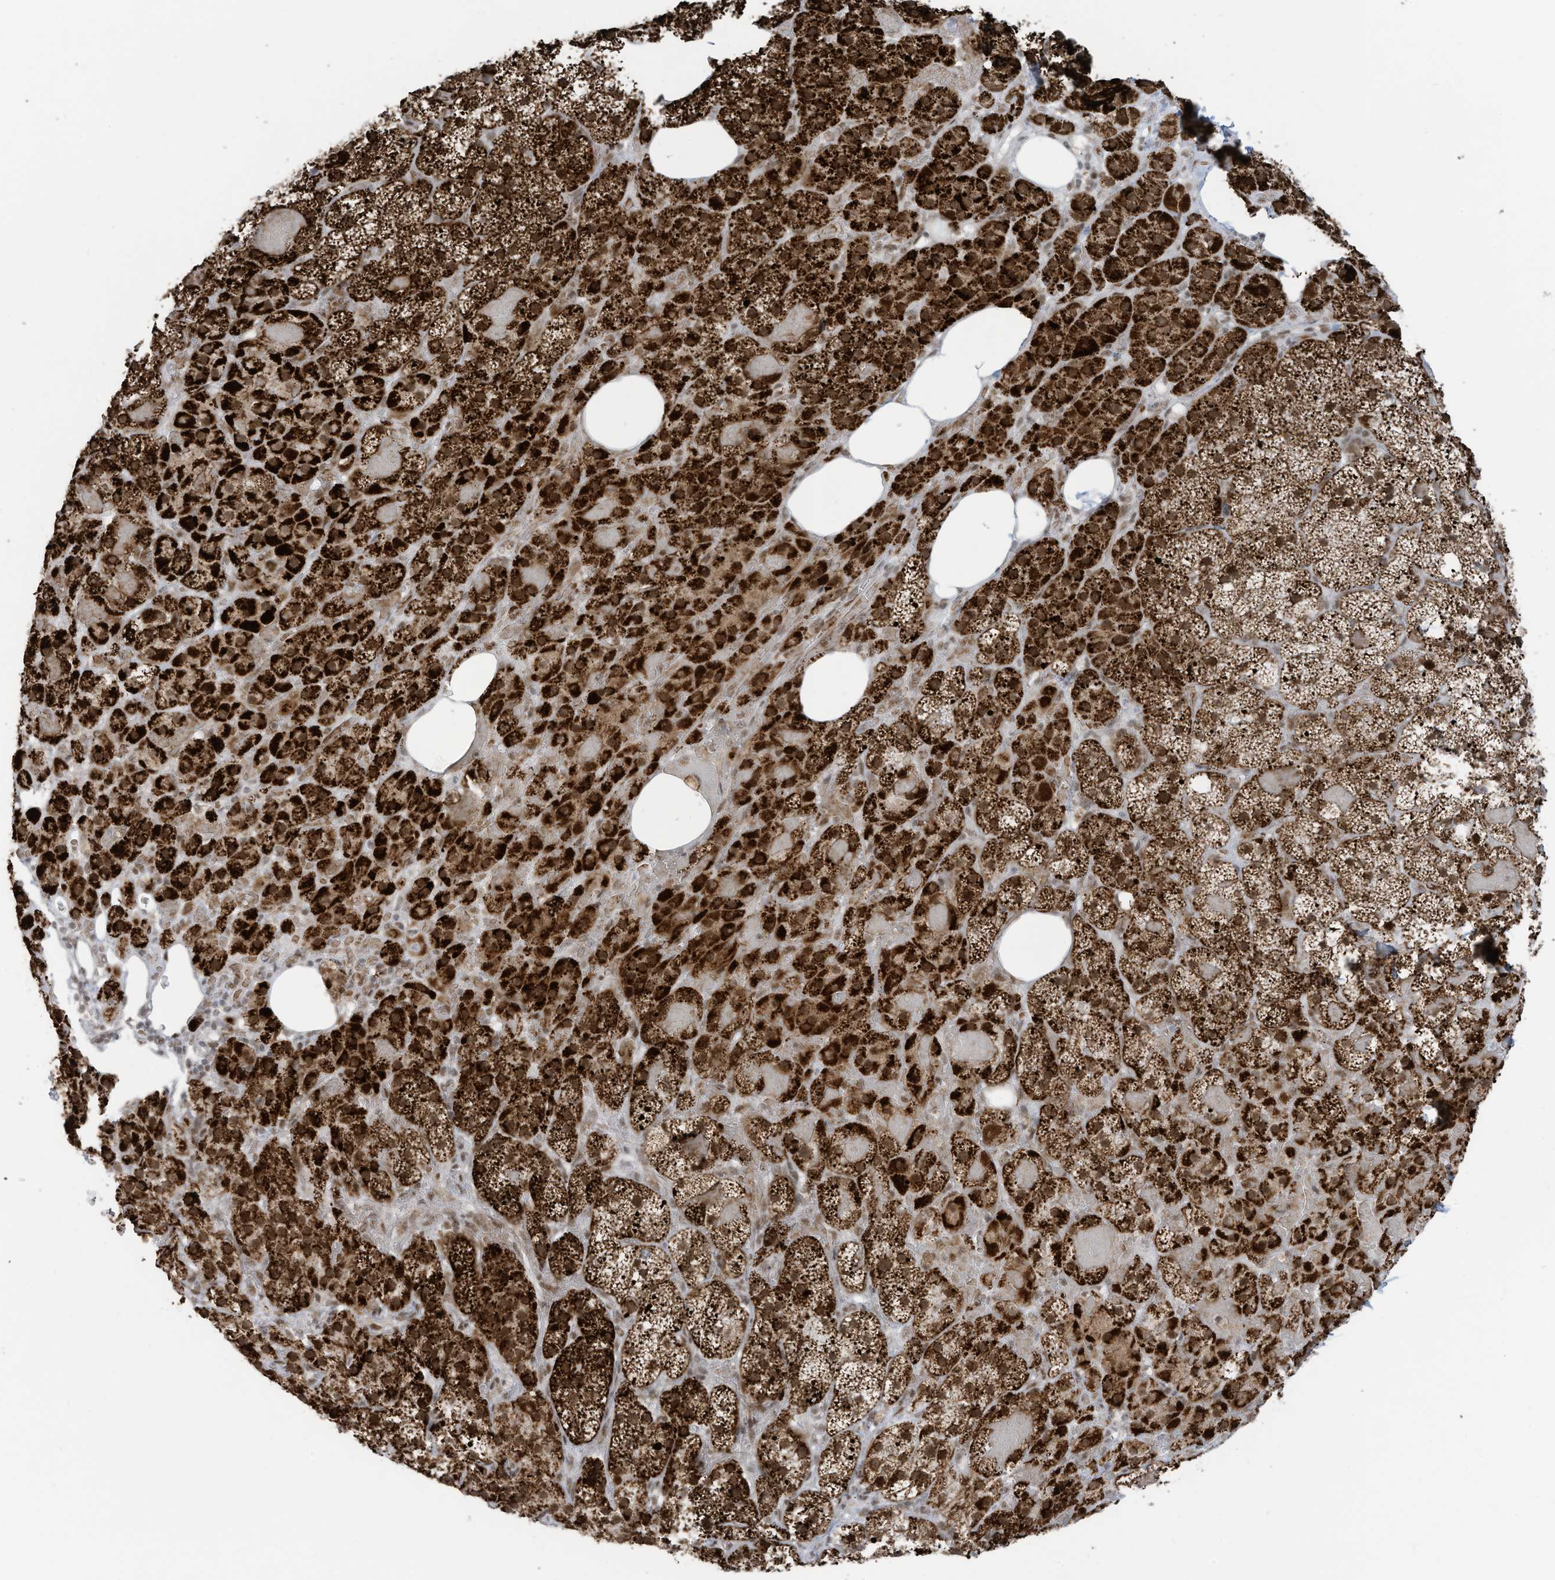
{"staining": {"intensity": "strong", "quantity": ">75%", "location": "cytoplasmic/membranous,nuclear"}, "tissue": "adrenal gland", "cell_type": "Glandular cells", "image_type": "normal", "snomed": [{"axis": "morphology", "description": "Normal tissue, NOS"}, {"axis": "topography", "description": "Adrenal gland"}], "caption": "DAB (3,3'-diaminobenzidine) immunohistochemical staining of benign adrenal gland reveals strong cytoplasmic/membranous,nuclear protein expression in about >75% of glandular cells.", "gene": "ECT2L", "patient": {"sex": "female", "age": 59}}